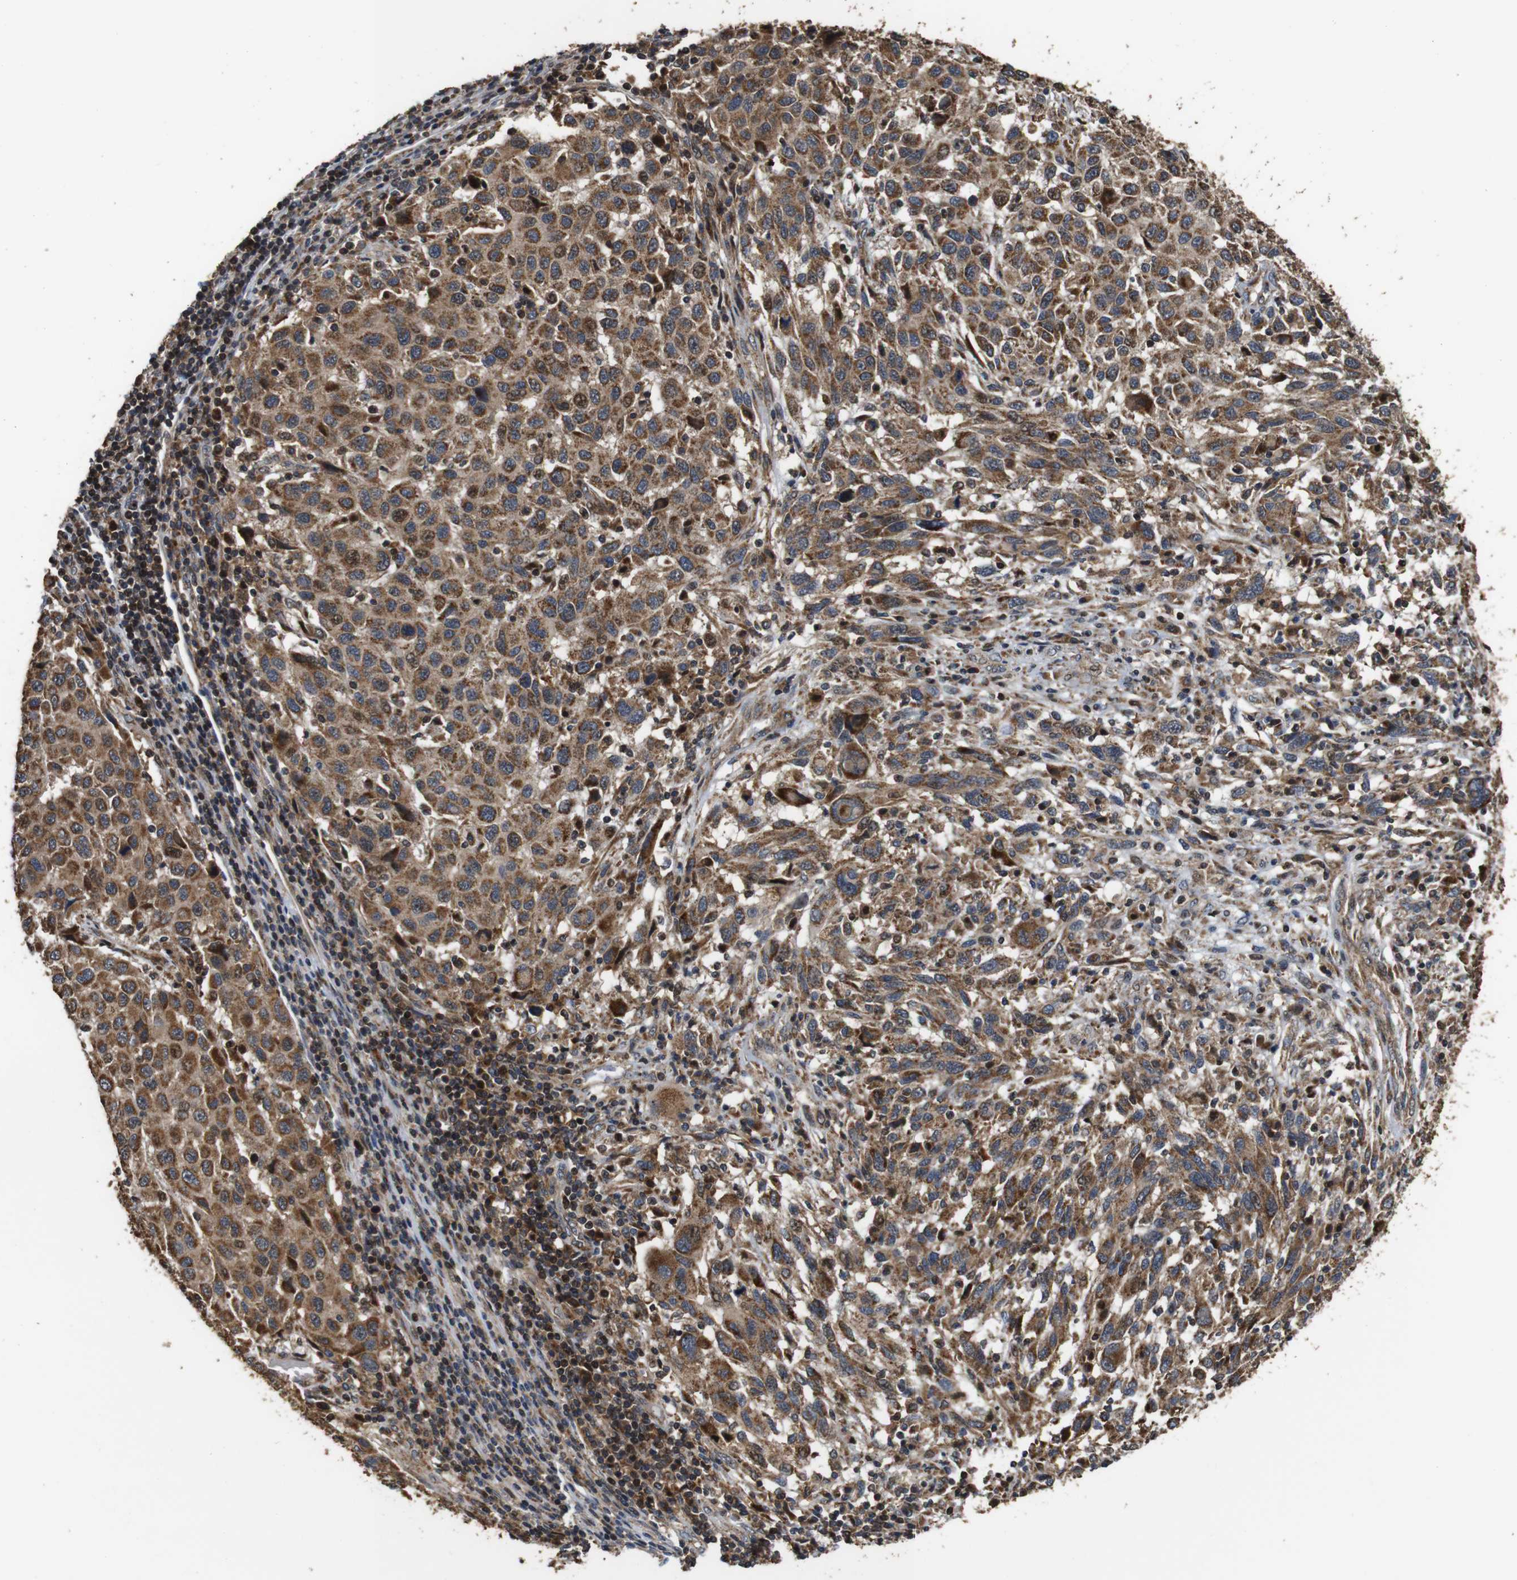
{"staining": {"intensity": "moderate", "quantity": ">75%", "location": "cytoplasmic/membranous"}, "tissue": "melanoma", "cell_type": "Tumor cells", "image_type": "cancer", "snomed": [{"axis": "morphology", "description": "Malignant melanoma, Metastatic site"}, {"axis": "topography", "description": "Lymph node"}], "caption": "Melanoma was stained to show a protein in brown. There is medium levels of moderate cytoplasmic/membranous staining in about >75% of tumor cells. (IHC, brightfield microscopy, high magnification).", "gene": "SNN", "patient": {"sex": "male", "age": 61}}